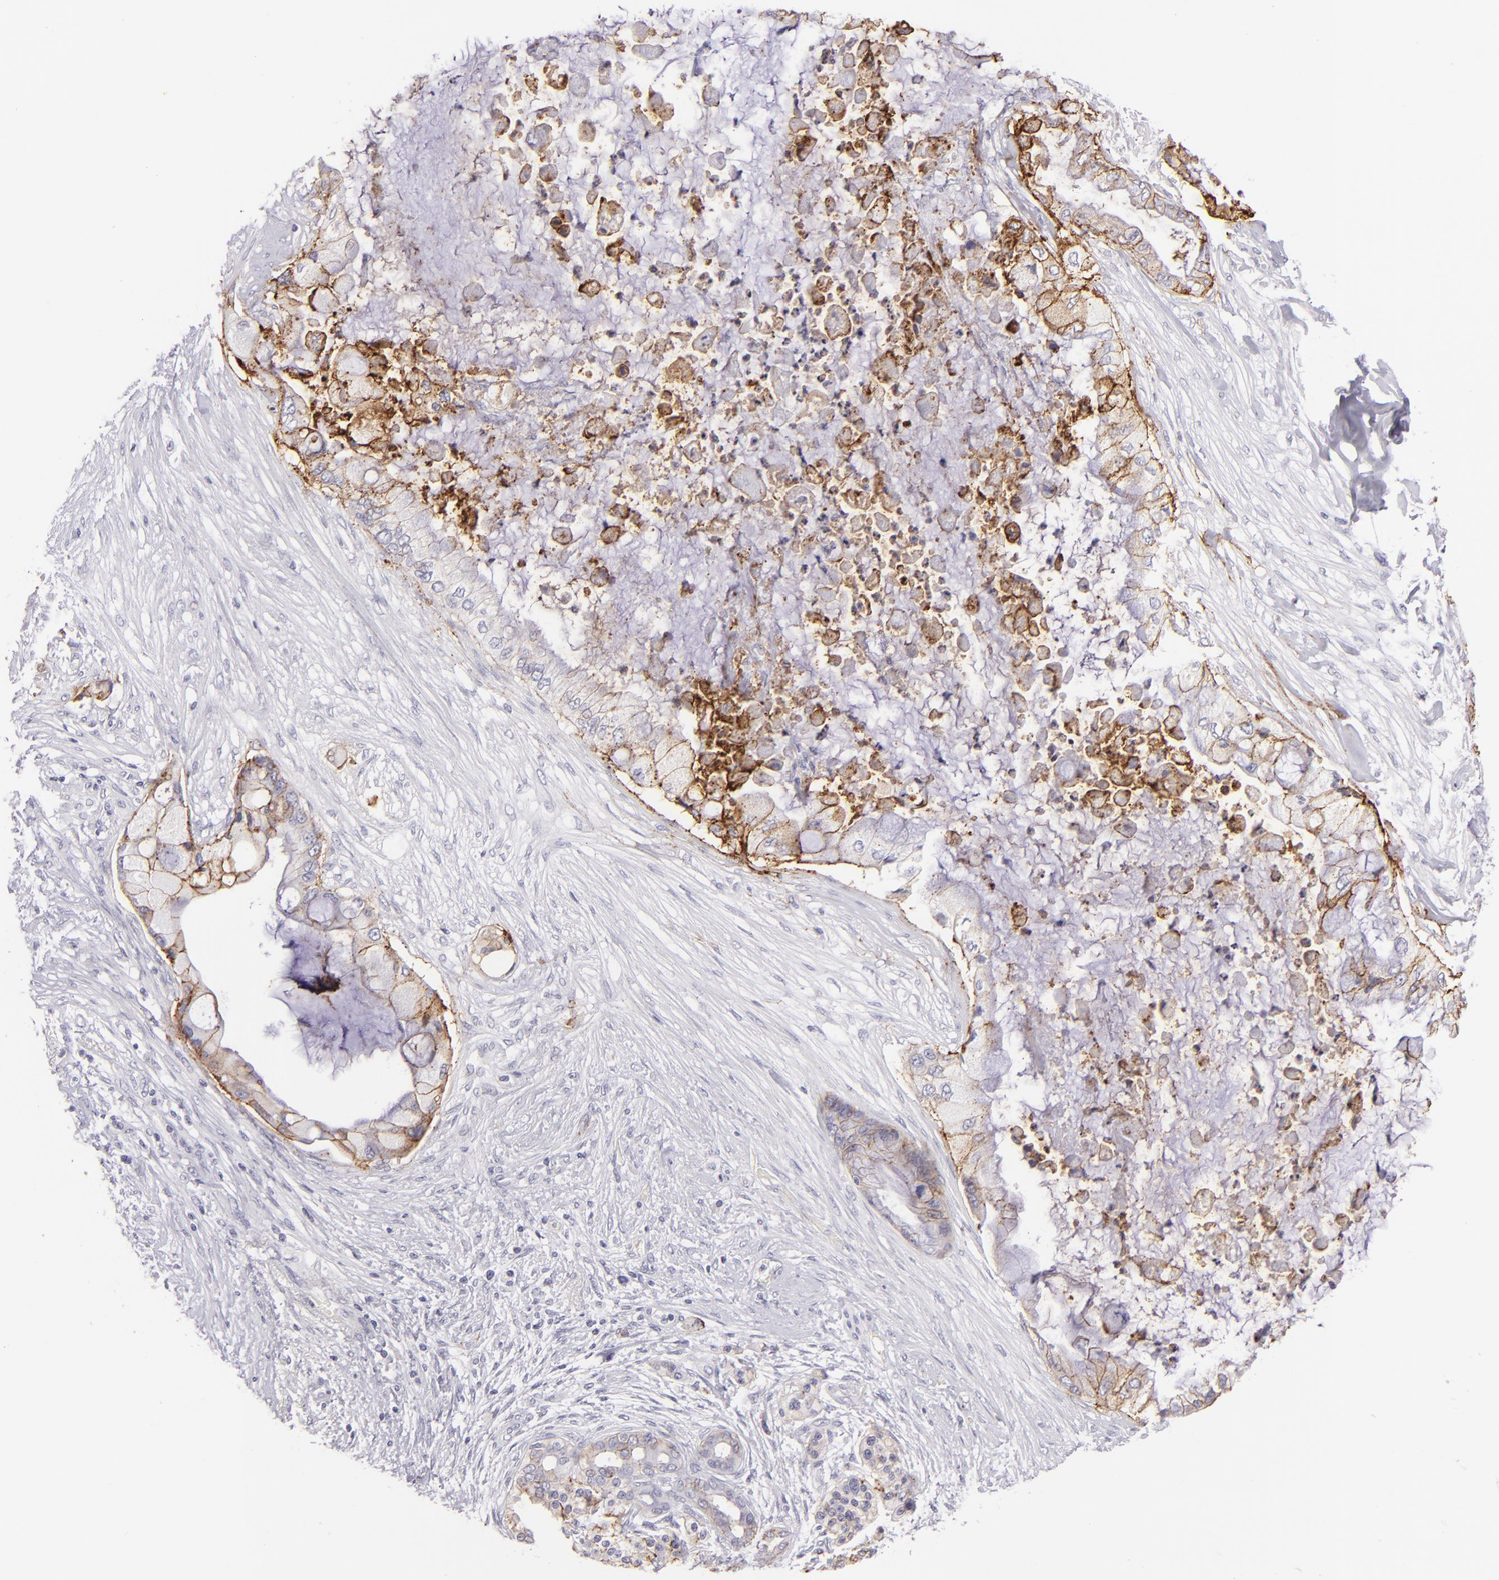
{"staining": {"intensity": "moderate", "quantity": ">75%", "location": "cytoplasmic/membranous"}, "tissue": "pancreatic cancer", "cell_type": "Tumor cells", "image_type": "cancer", "snomed": [{"axis": "morphology", "description": "Adenocarcinoma, NOS"}, {"axis": "topography", "description": "Pancreas"}], "caption": "An image of pancreatic cancer (adenocarcinoma) stained for a protein demonstrates moderate cytoplasmic/membranous brown staining in tumor cells. (IHC, brightfield microscopy, high magnification).", "gene": "CLDN4", "patient": {"sex": "female", "age": 59}}